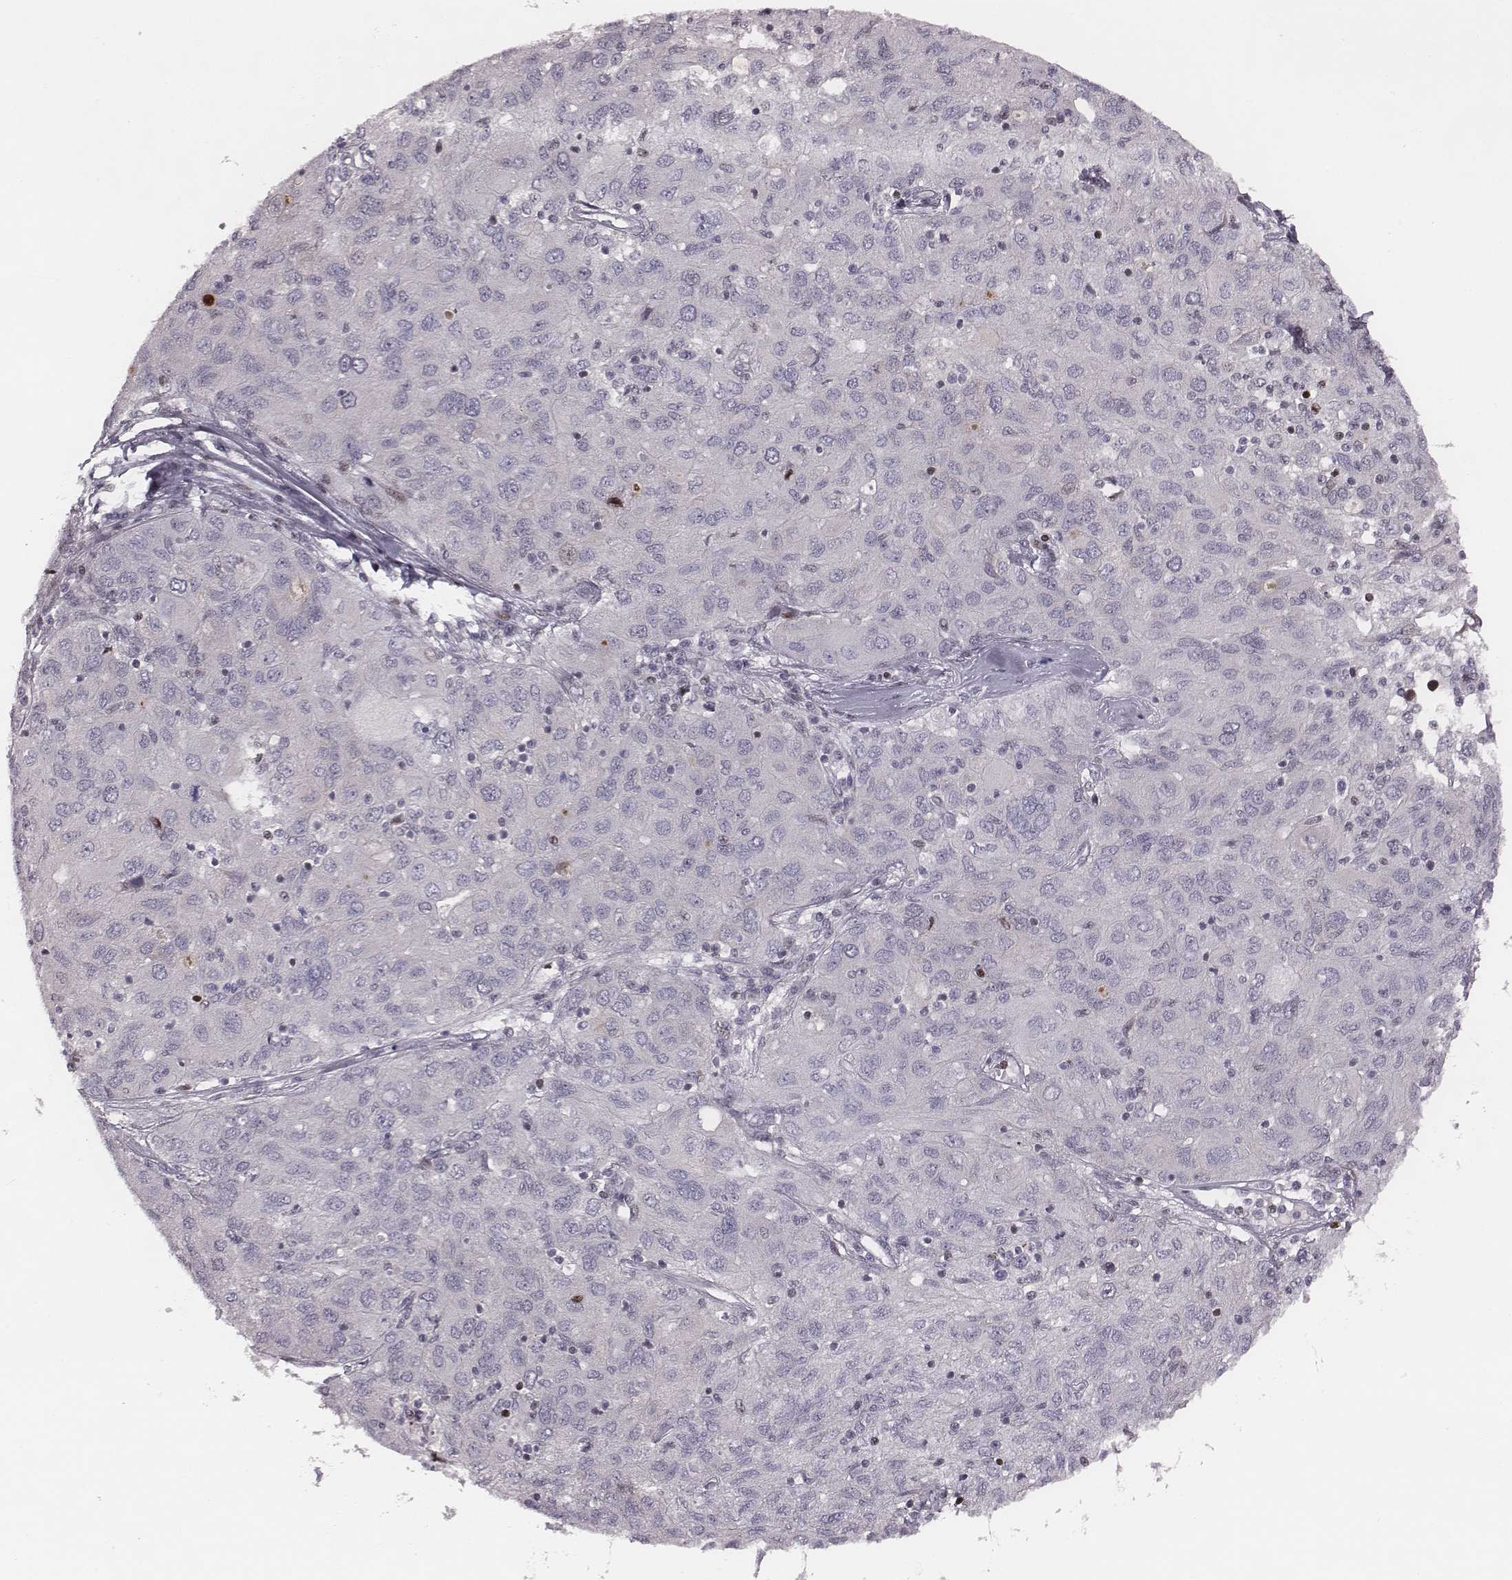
{"staining": {"intensity": "negative", "quantity": "none", "location": "none"}, "tissue": "ovarian cancer", "cell_type": "Tumor cells", "image_type": "cancer", "snomed": [{"axis": "morphology", "description": "Carcinoma, endometroid"}, {"axis": "topography", "description": "Ovary"}], "caption": "A photomicrograph of human ovarian cancer is negative for staining in tumor cells.", "gene": "NDC1", "patient": {"sex": "female", "age": 50}}